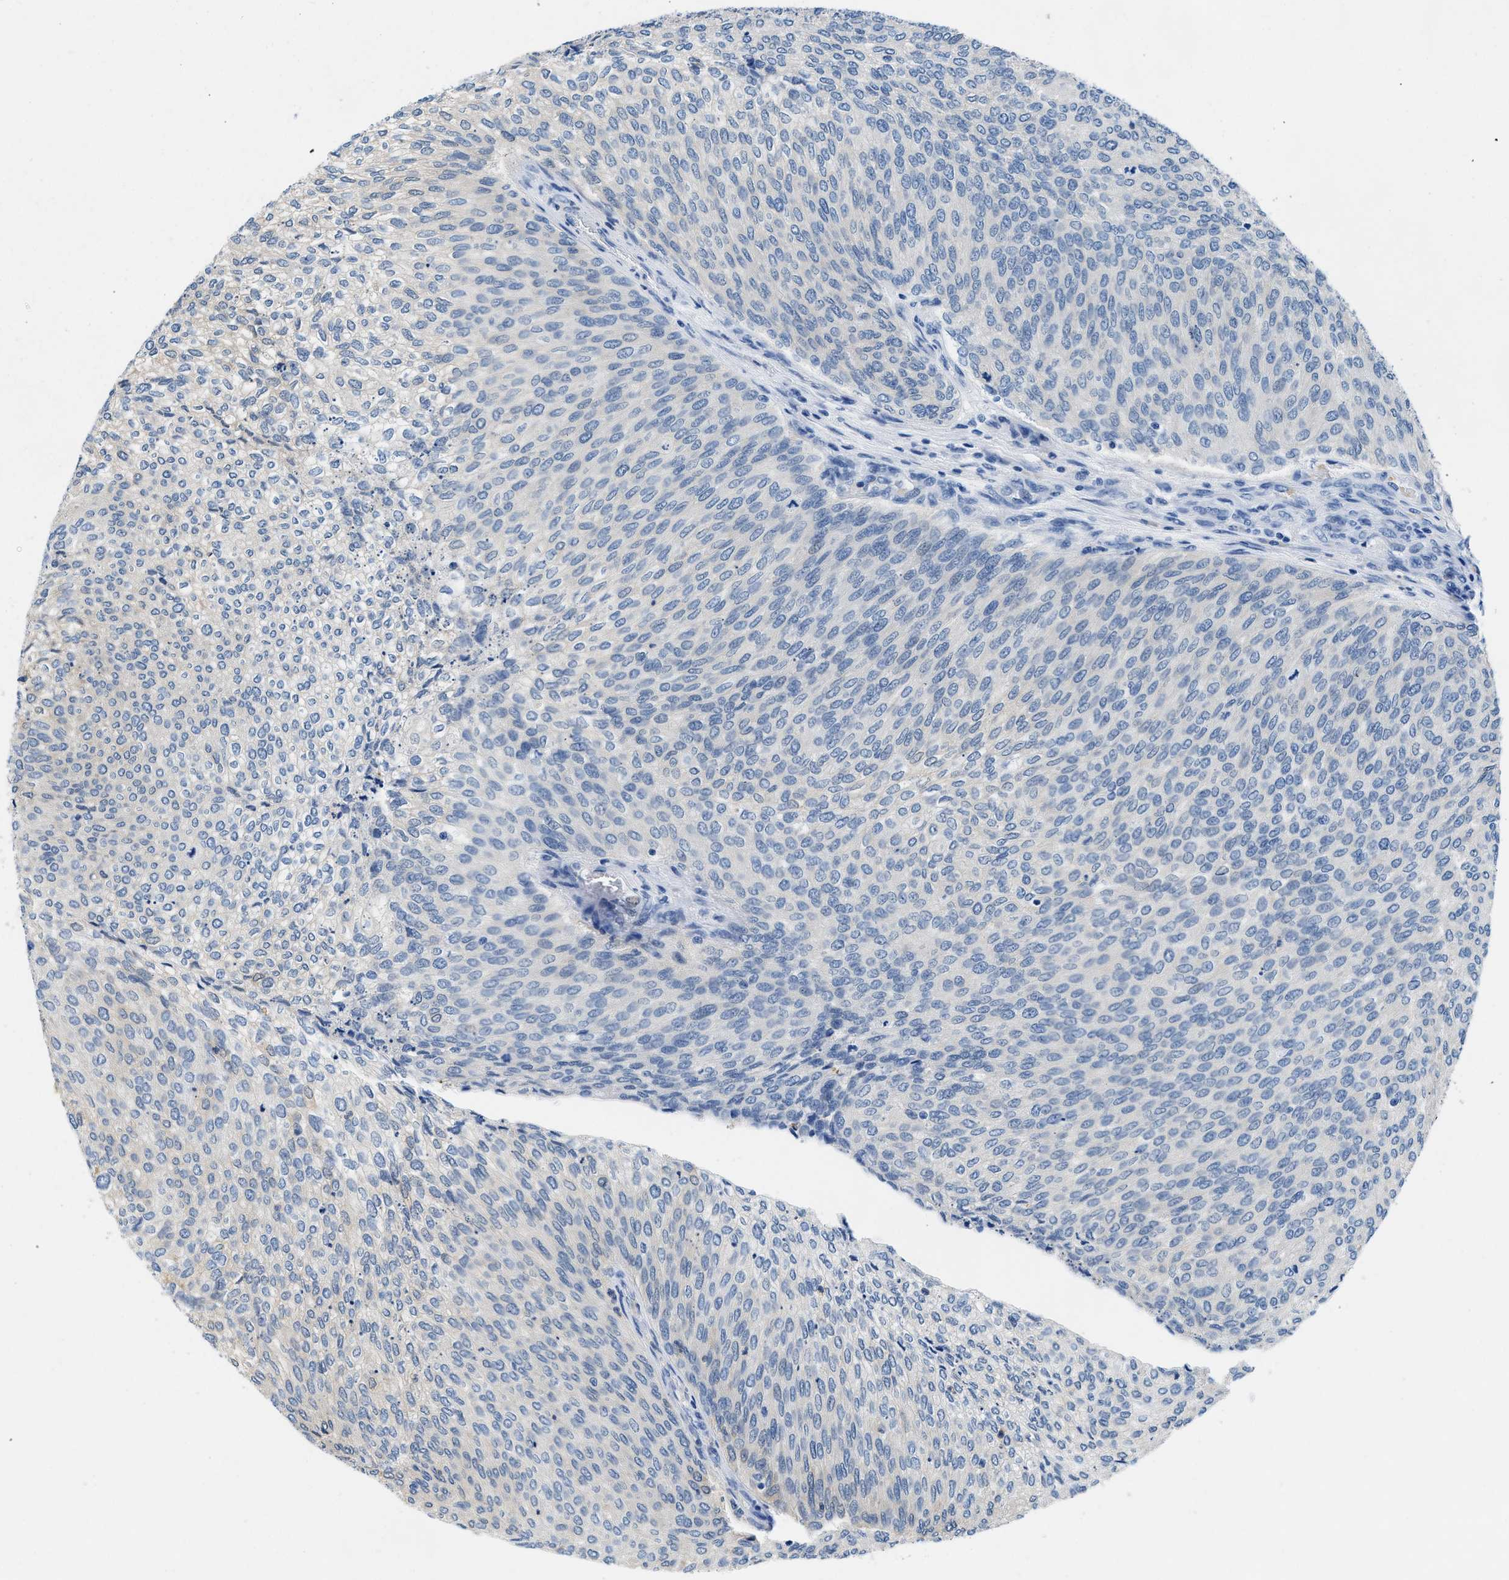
{"staining": {"intensity": "negative", "quantity": "none", "location": "none"}, "tissue": "urothelial cancer", "cell_type": "Tumor cells", "image_type": "cancer", "snomed": [{"axis": "morphology", "description": "Urothelial carcinoma, Low grade"}, {"axis": "topography", "description": "Urinary bladder"}], "caption": "This is an immunohistochemistry (IHC) micrograph of urothelial carcinoma (low-grade). There is no expression in tumor cells.", "gene": "FADS6", "patient": {"sex": "female", "age": 79}}